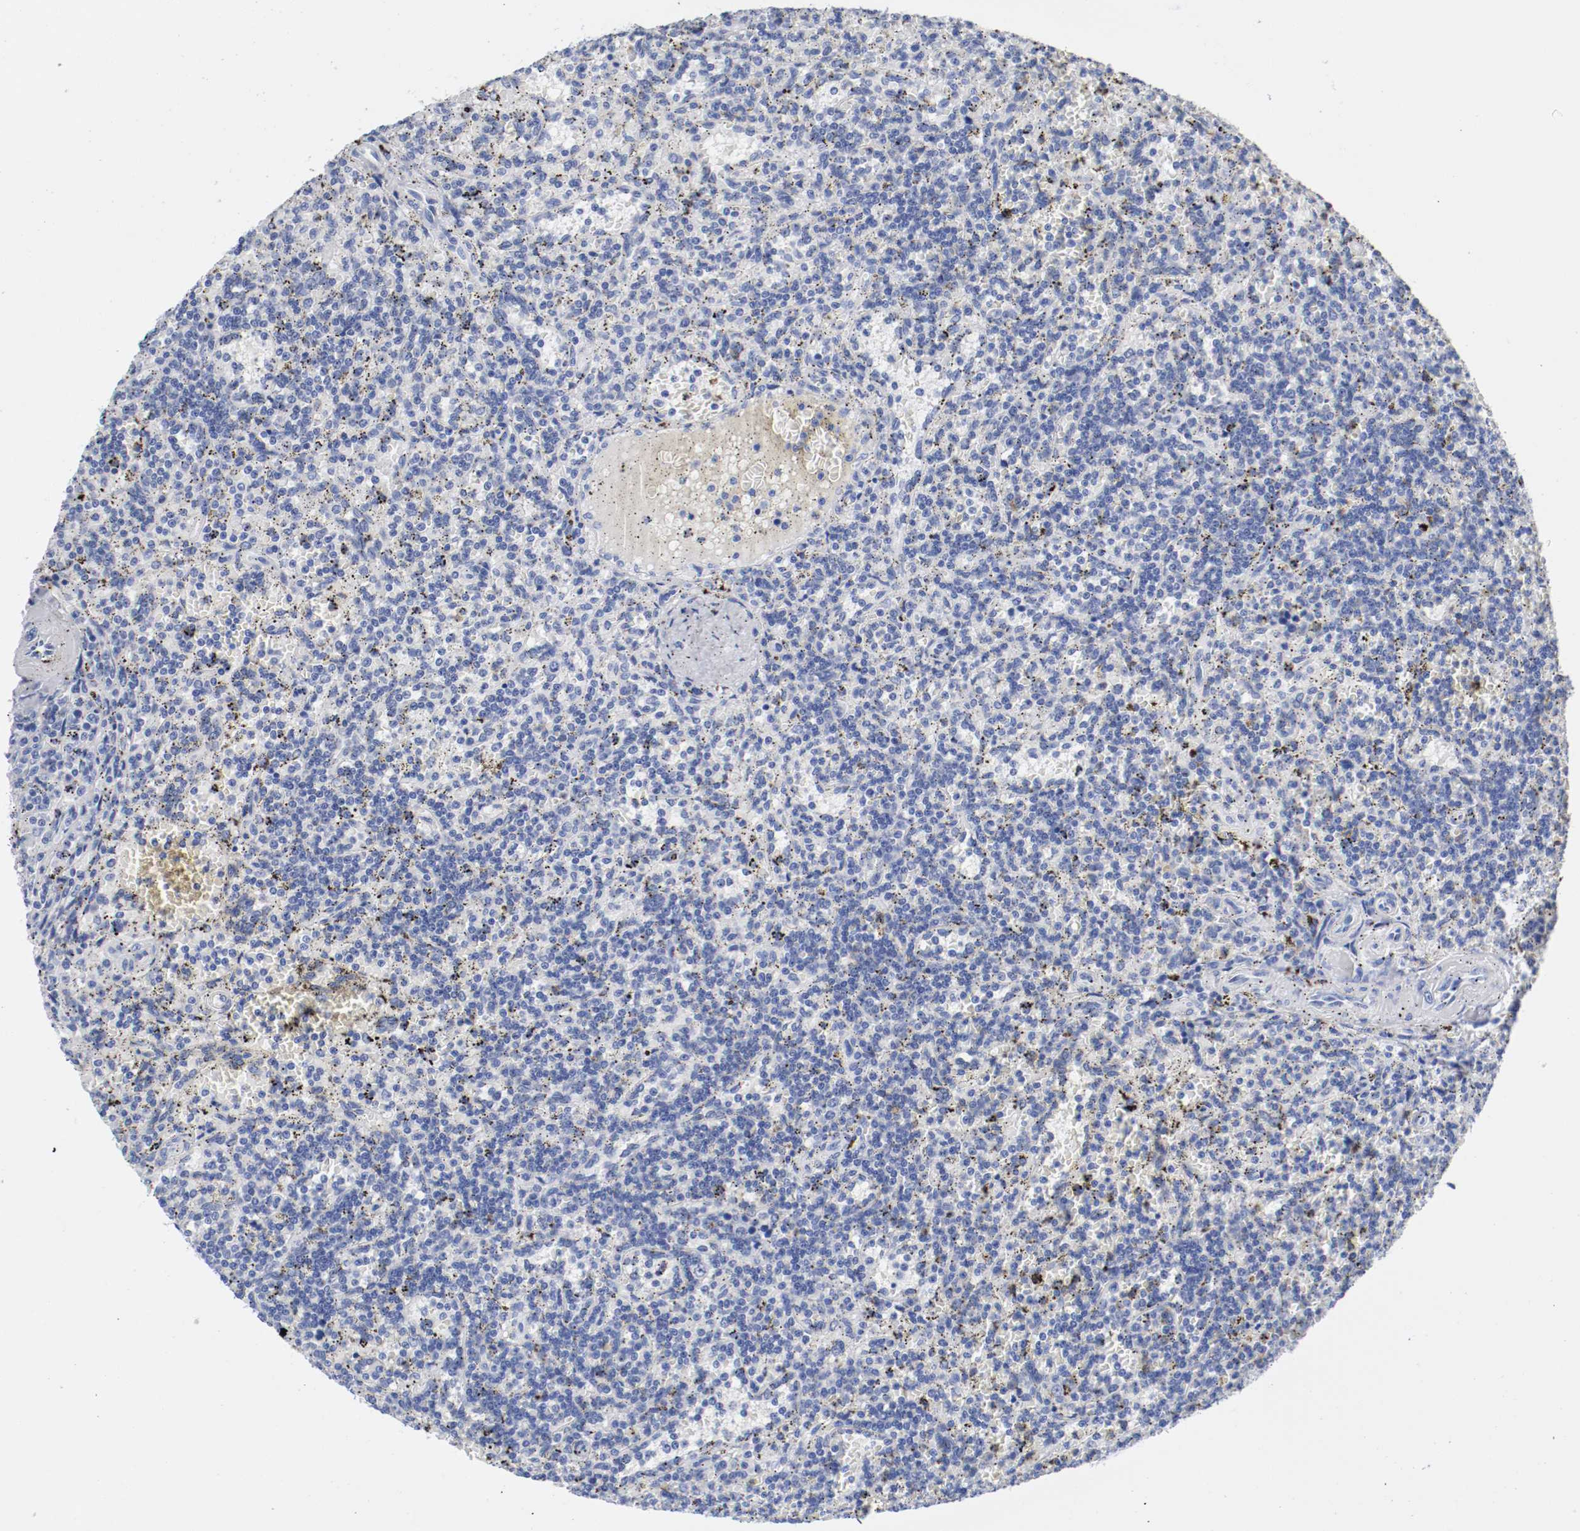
{"staining": {"intensity": "negative", "quantity": "none", "location": "none"}, "tissue": "lymphoma", "cell_type": "Tumor cells", "image_type": "cancer", "snomed": [{"axis": "morphology", "description": "Malignant lymphoma, non-Hodgkin's type, Low grade"}, {"axis": "topography", "description": "Spleen"}], "caption": "This is an immunohistochemistry (IHC) image of human low-grade malignant lymphoma, non-Hodgkin's type. There is no staining in tumor cells.", "gene": "GAD1", "patient": {"sex": "male", "age": 73}}